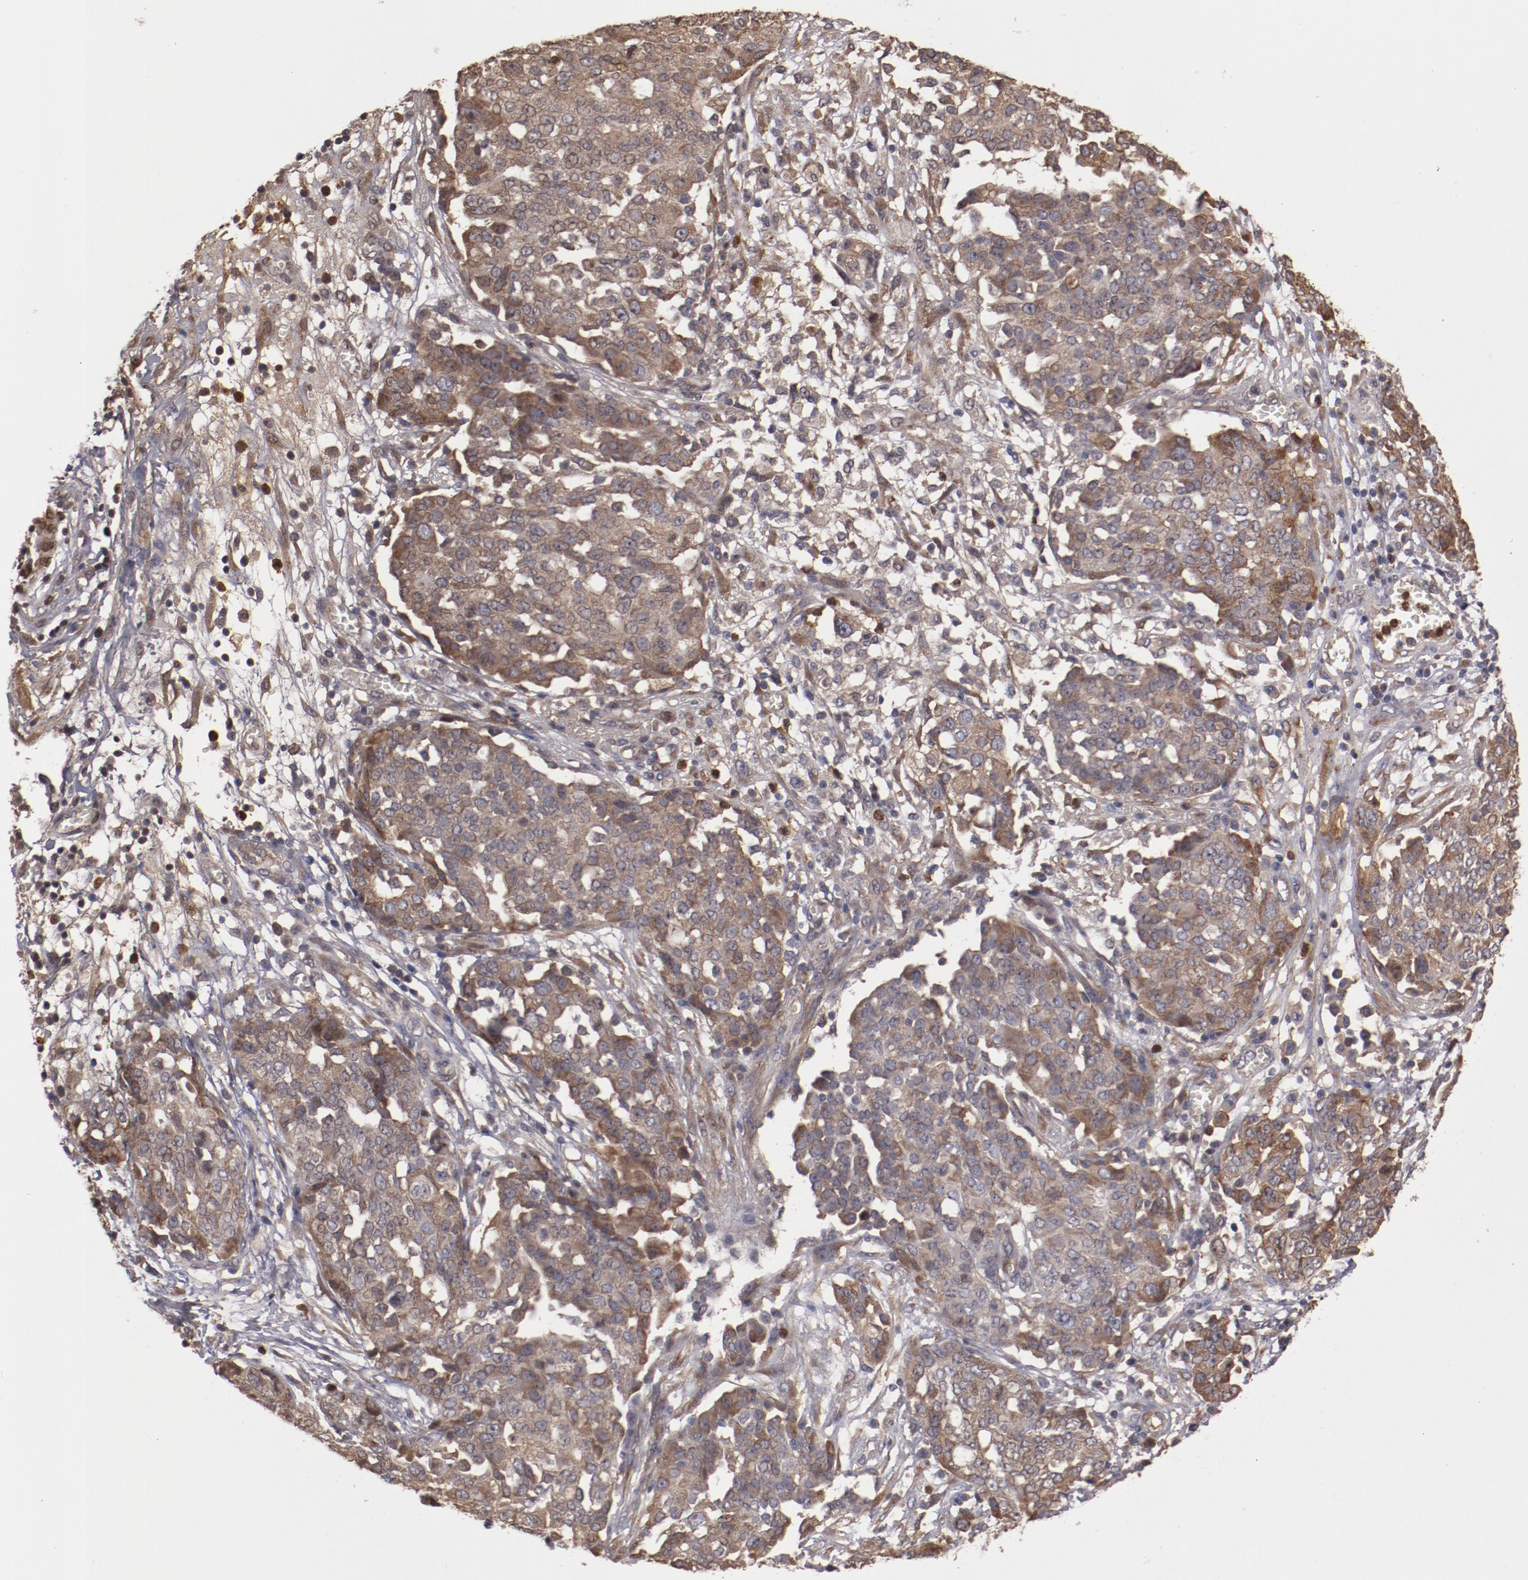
{"staining": {"intensity": "moderate", "quantity": ">75%", "location": "cytoplasmic/membranous,nuclear"}, "tissue": "ovarian cancer", "cell_type": "Tumor cells", "image_type": "cancer", "snomed": [{"axis": "morphology", "description": "Cystadenocarcinoma, serous, NOS"}, {"axis": "topography", "description": "Soft tissue"}, {"axis": "topography", "description": "Ovary"}], "caption": "Ovarian cancer stained with immunohistochemistry displays moderate cytoplasmic/membranous and nuclear expression in about >75% of tumor cells.", "gene": "SERPINA7", "patient": {"sex": "female", "age": 57}}